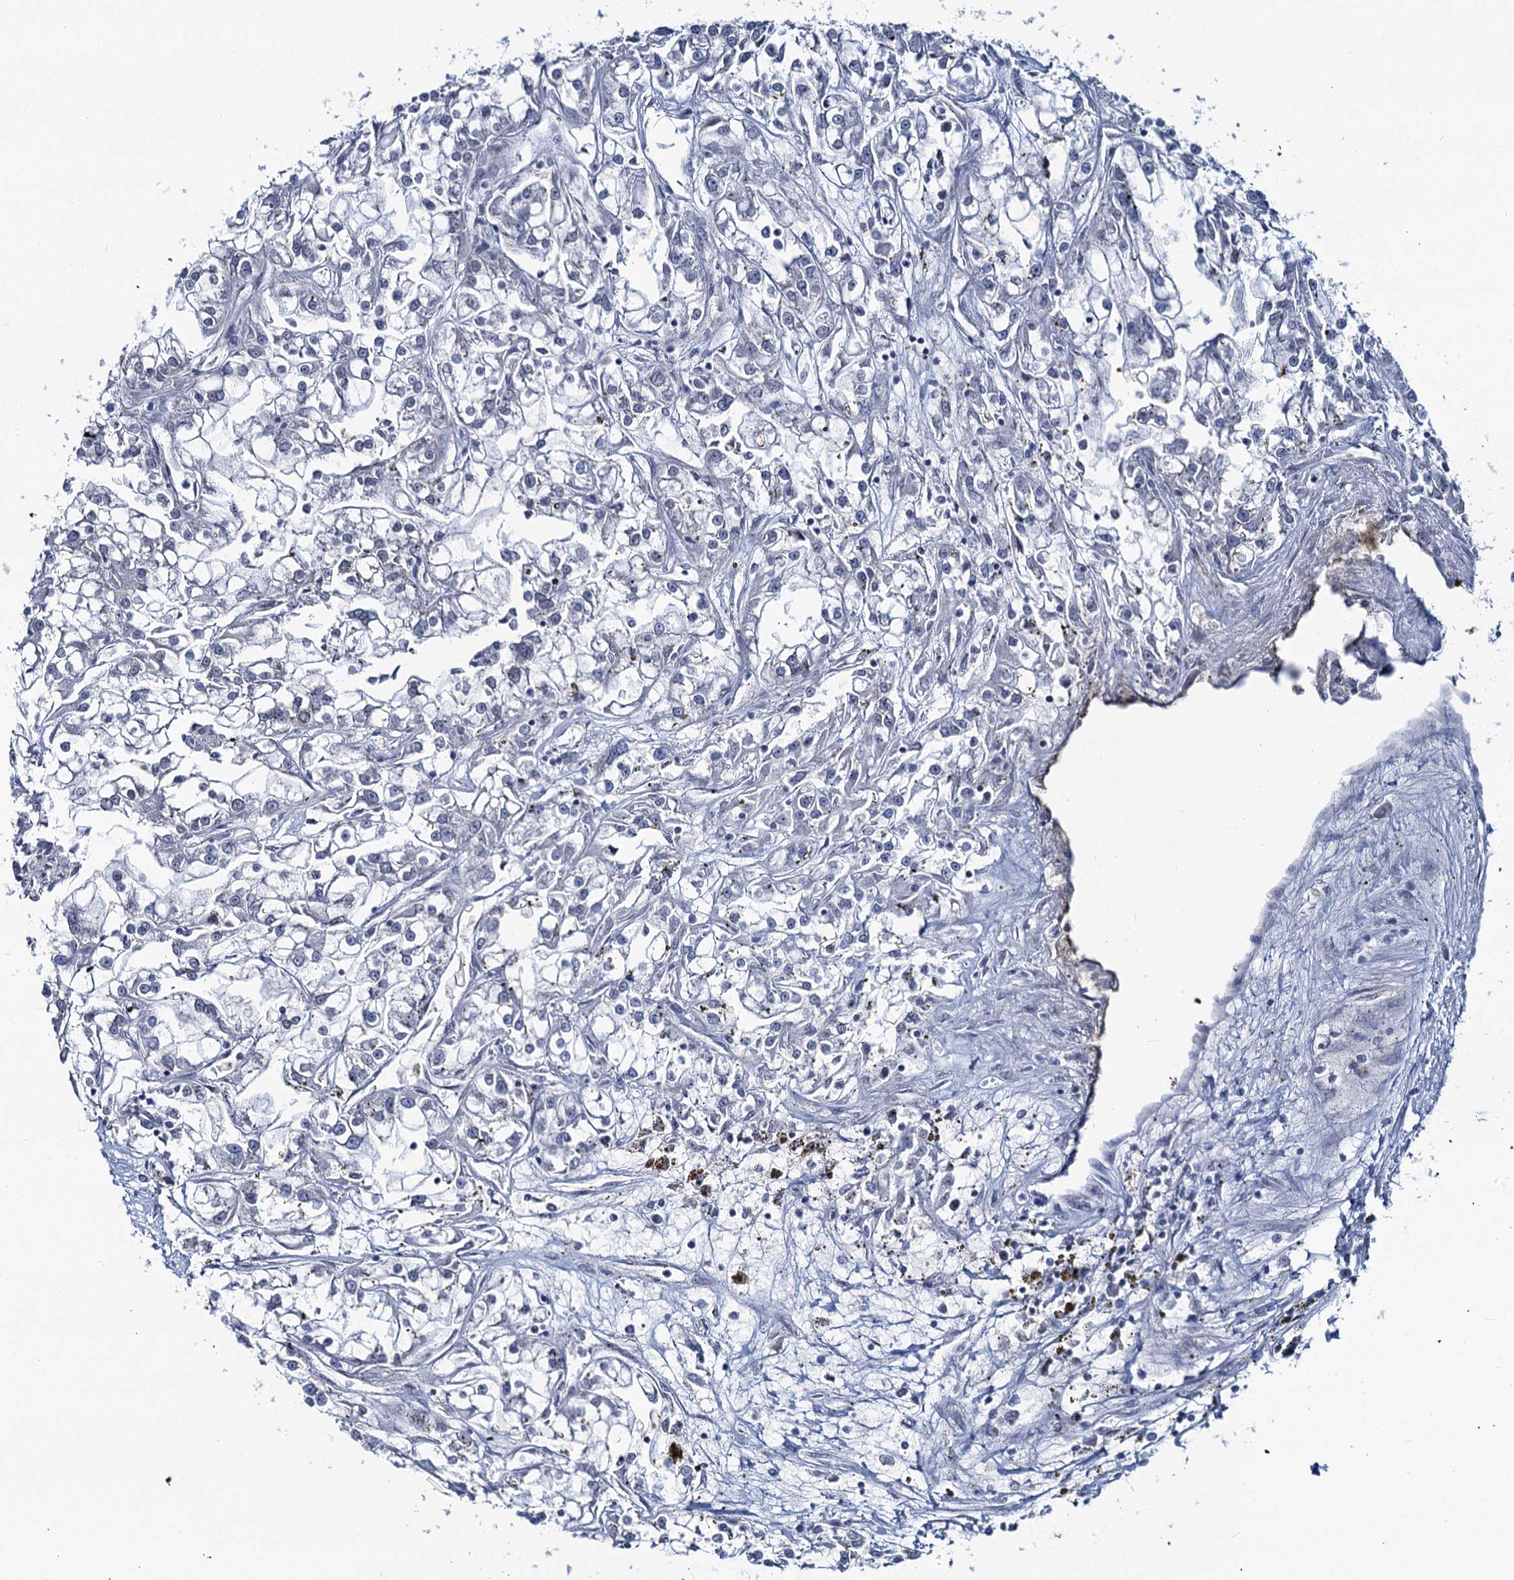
{"staining": {"intensity": "negative", "quantity": "none", "location": "none"}, "tissue": "renal cancer", "cell_type": "Tumor cells", "image_type": "cancer", "snomed": [{"axis": "morphology", "description": "Adenocarcinoma, NOS"}, {"axis": "topography", "description": "Kidney"}], "caption": "An immunohistochemistry histopathology image of renal cancer is shown. There is no staining in tumor cells of renal cancer.", "gene": "TOX3", "patient": {"sex": "female", "age": 52}}